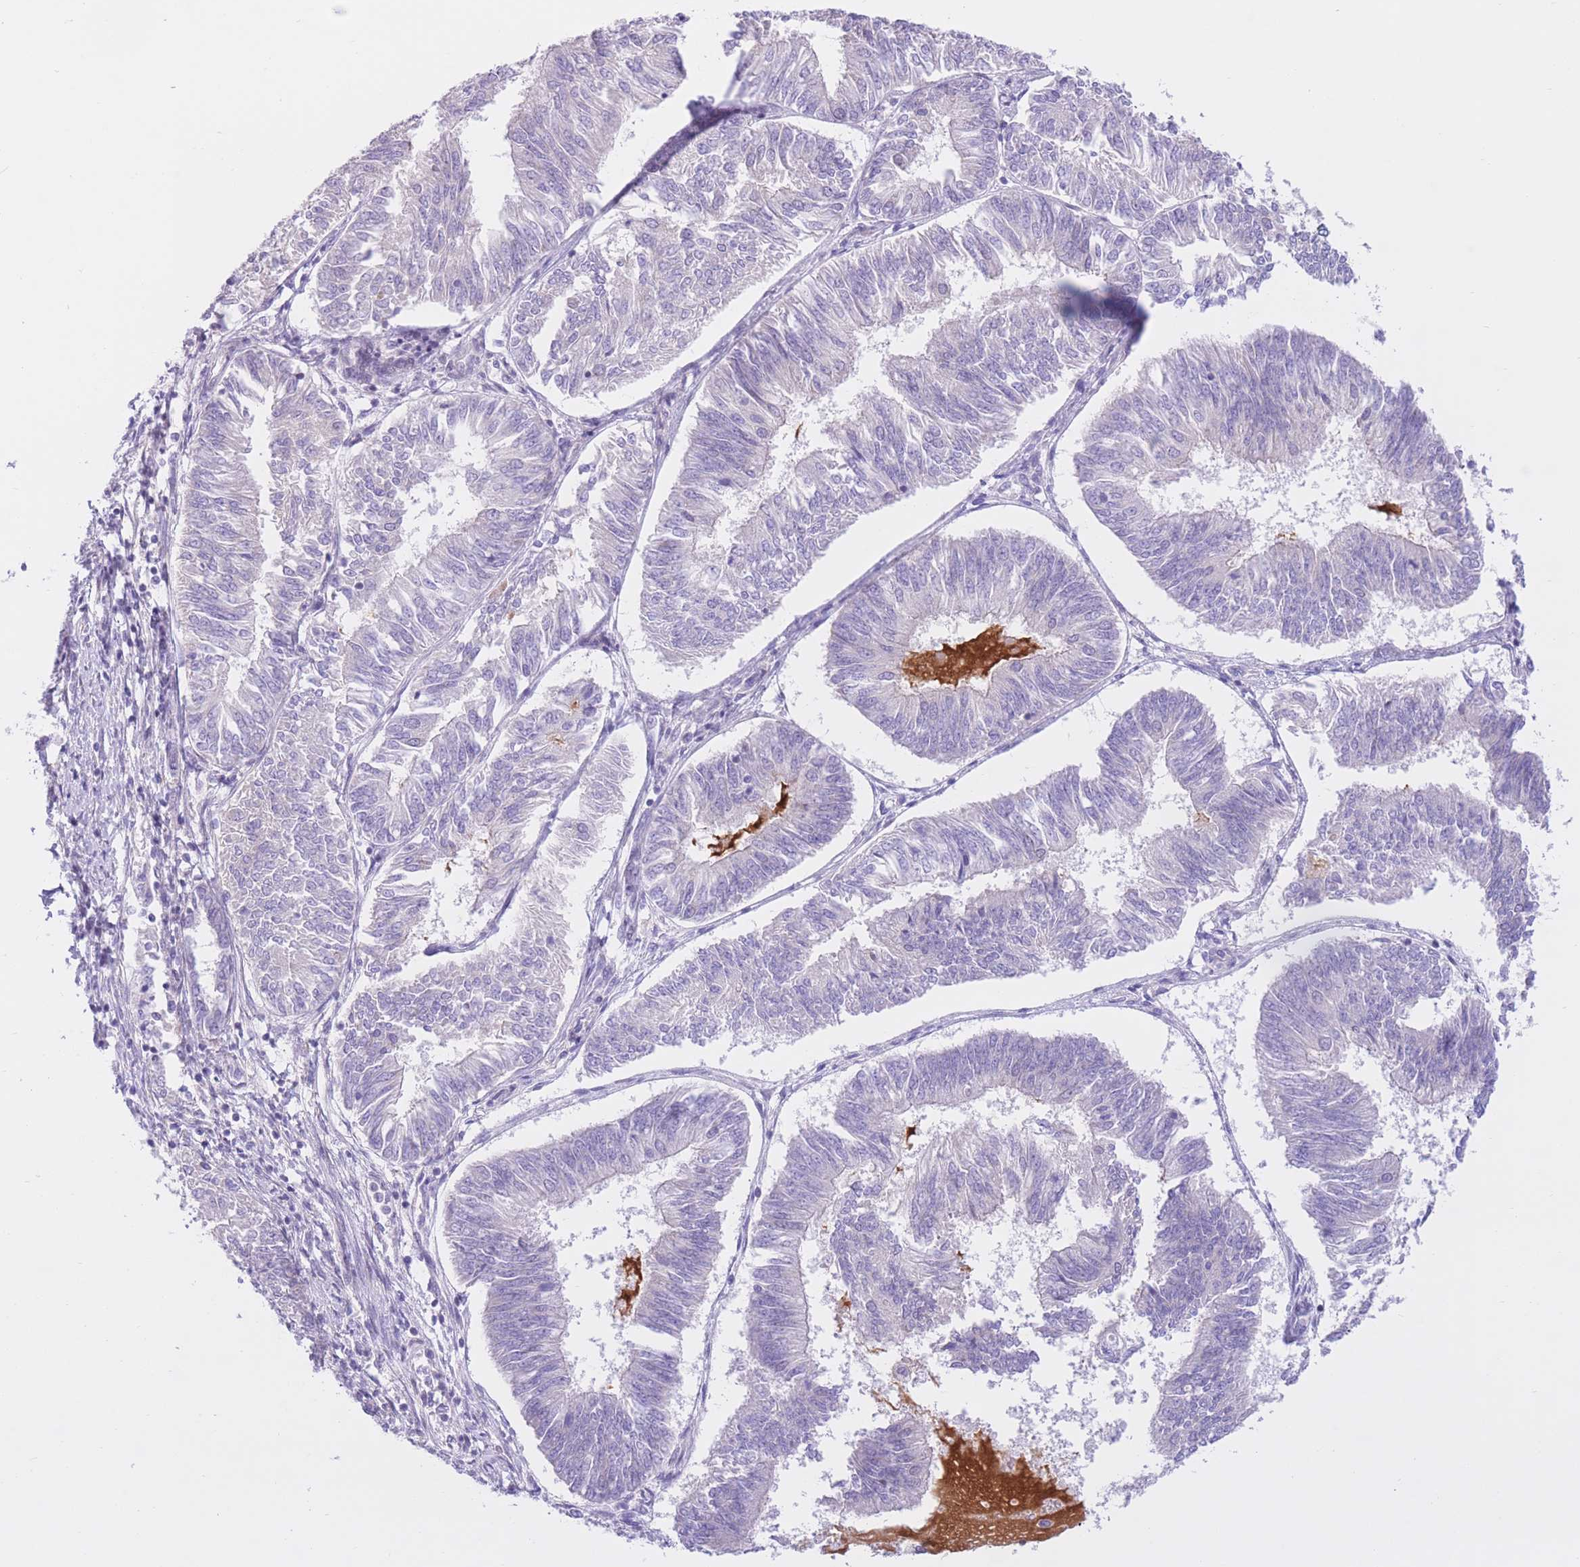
{"staining": {"intensity": "negative", "quantity": "none", "location": "none"}, "tissue": "endometrial cancer", "cell_type": "Tumor cells", "image_type": "cancer", "snomed": [{"axis": "morphology", "description": "Adenocarcinoma, NOS"}, {"axis": "topography", "description": "Endometrium"}], "caption": "Histopathology image shows no protein expression in tumor cells of adenocarcinoma (endometrial) tissue.", "gene": "RPL39L", "patient": {"sex": "female", "age": 58}}